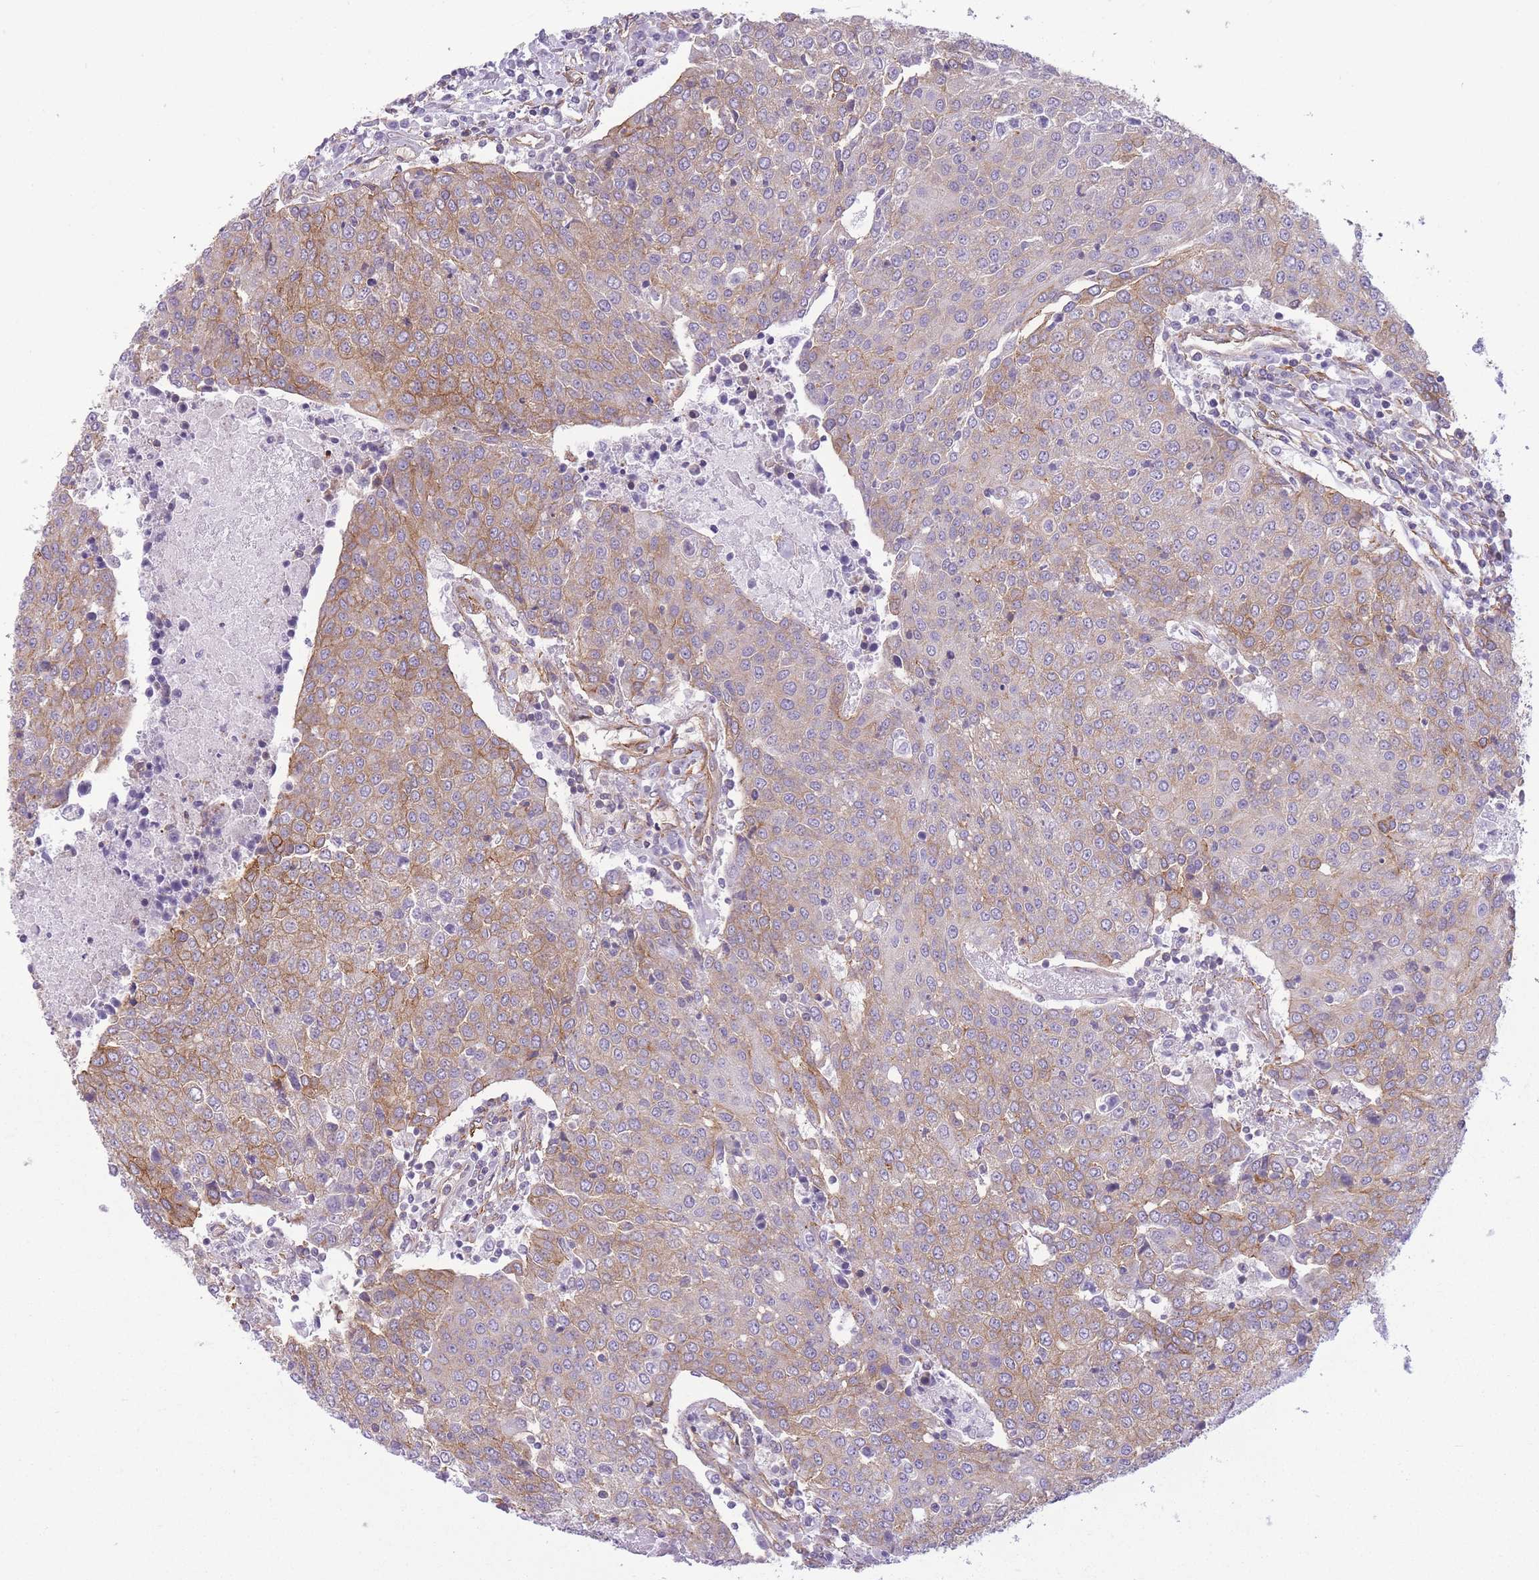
{"staining": {"intensity": "moderate", "quantity": "<25%", "location": "cytoplasmic/membranous"}, "tissue": "urothelial cancer", "cell_type": "Tumor cells", "image_type": "cancer", "snomed": [{"axis": "morphology", "description": "Urothelial carcinoma, High grade"}, {"axis": "topography", "description": "Urinary bladder"}], "caption": "Tumor cells demonstrate moderate cytoplasmic/membranous positivity in about <25% of cells in urothelial cancer. (IHC, brightfield microscopy, high magnification).", "gene": "ADD1", "patient": {"sex": "female", "age": 85}}